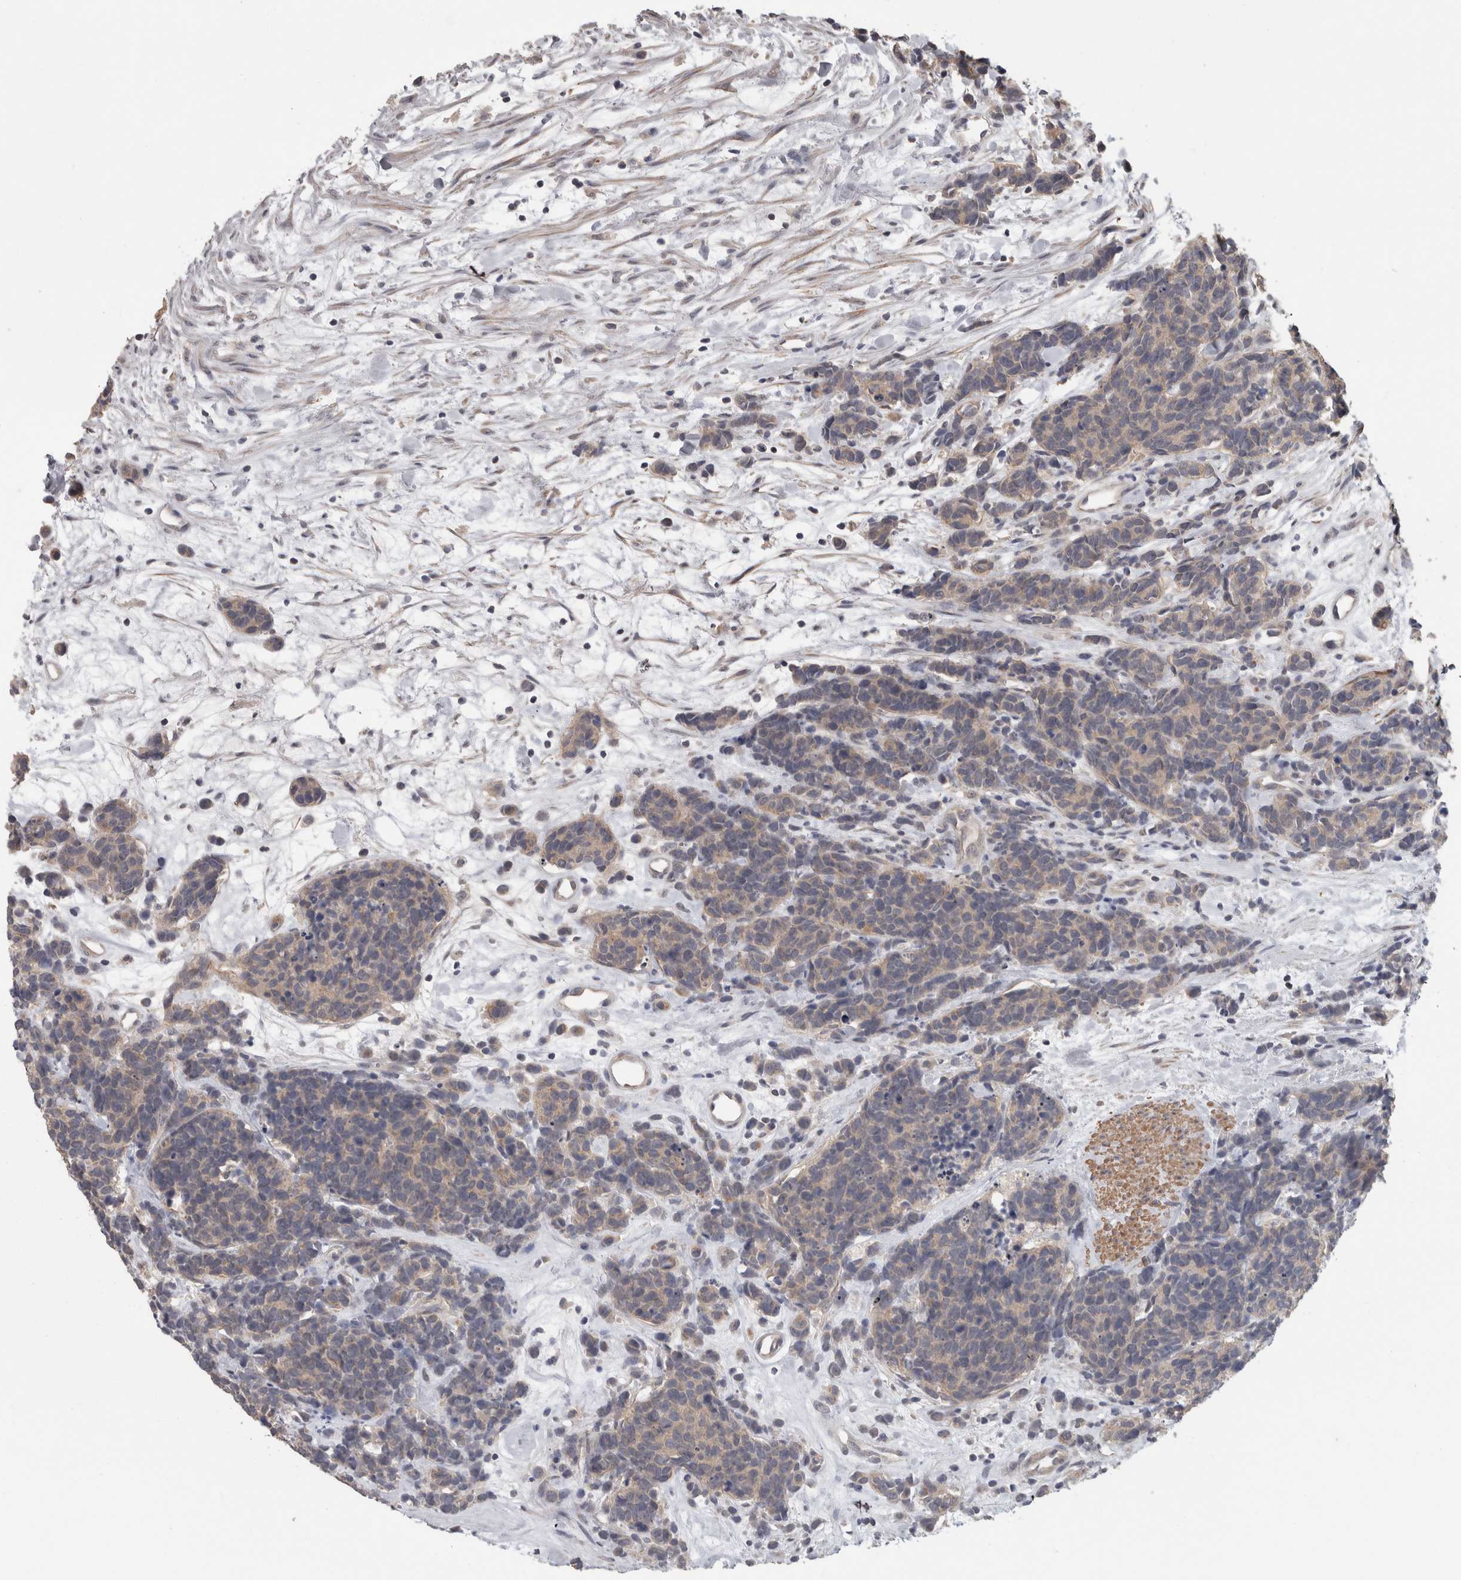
{"staining": {"intensity": "weak", "quantity": "<25%", "location": "cytoplasmic/membranous"}, "tissue": "carcinoid", "cell_type": "Tumor cells", "image_type": "cancer", "snomed": [{"axis": "morphology", "description": "Carcinoma, NOS"}, {"axis": "morphology", "description": "Carcinoid, malignant, NOS"}, {"axis": "topography", "description": "Urinary bladder"}], "caption": "Immunohistochemistry micrograph of malignant carcinoid stained for a protein (brown), which reveals no positivity in tumor cells.", "gene": "RMDN1", "patient": {"sex": "male", "age": 57}}